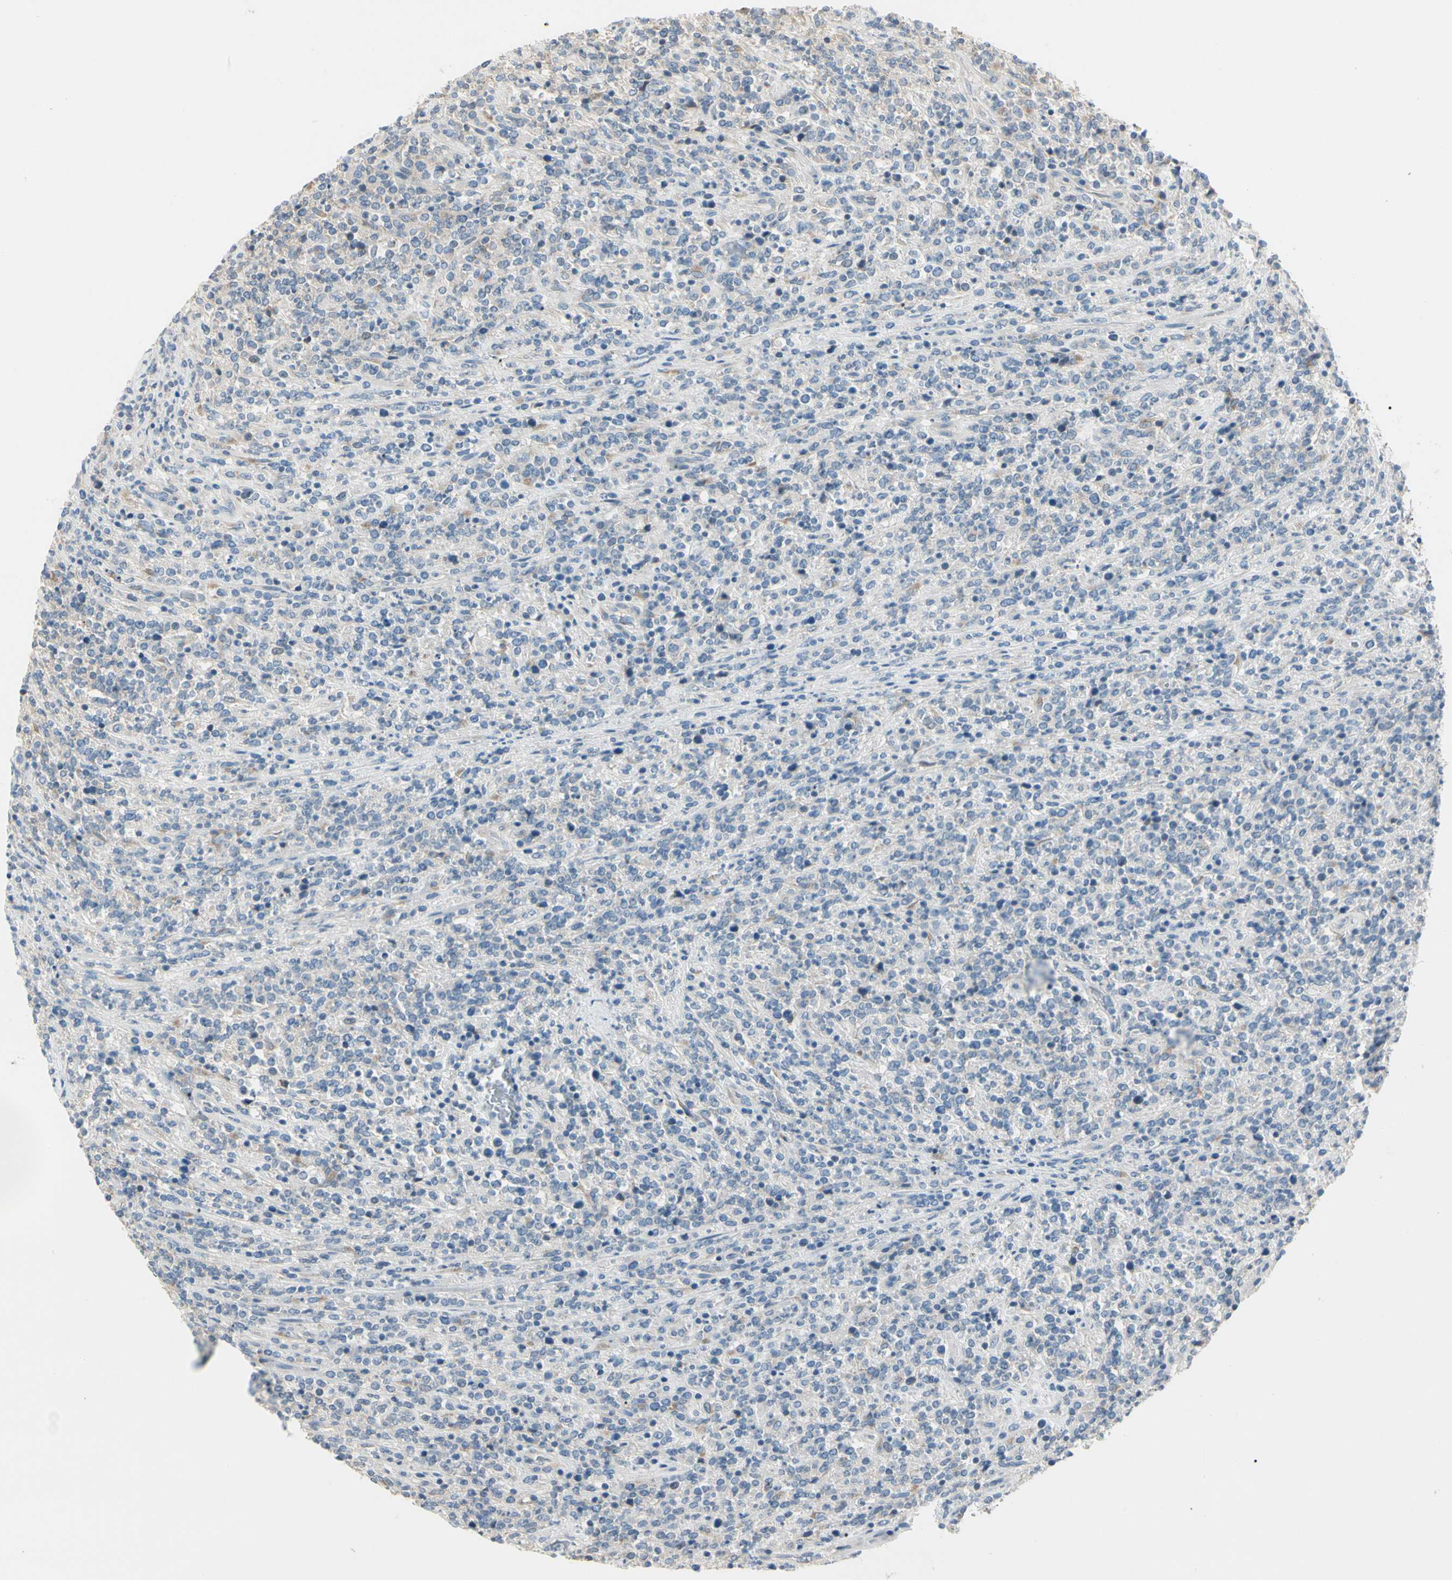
{"staining": {"intensity": "negative", "quantity": "none", "location": "none"}, "tissue": "lymphoma", "cell_type": "Tumor cells", "image_type": "cancer", "snomed": [{"axis": "morphology", "description": "Malignant lymphoma, non-Hodgkin's type, High grade"}, {"axis": "topography", "description": "Soft tissue"}], "caption": "This is an IHC photomicrograph of malignant lymphoma, non-Hodgkin's type (high-grade). There is no staining in tumor cells.", "gene": "DUSP12", "patient": {"sex": "male", "age": 18}}